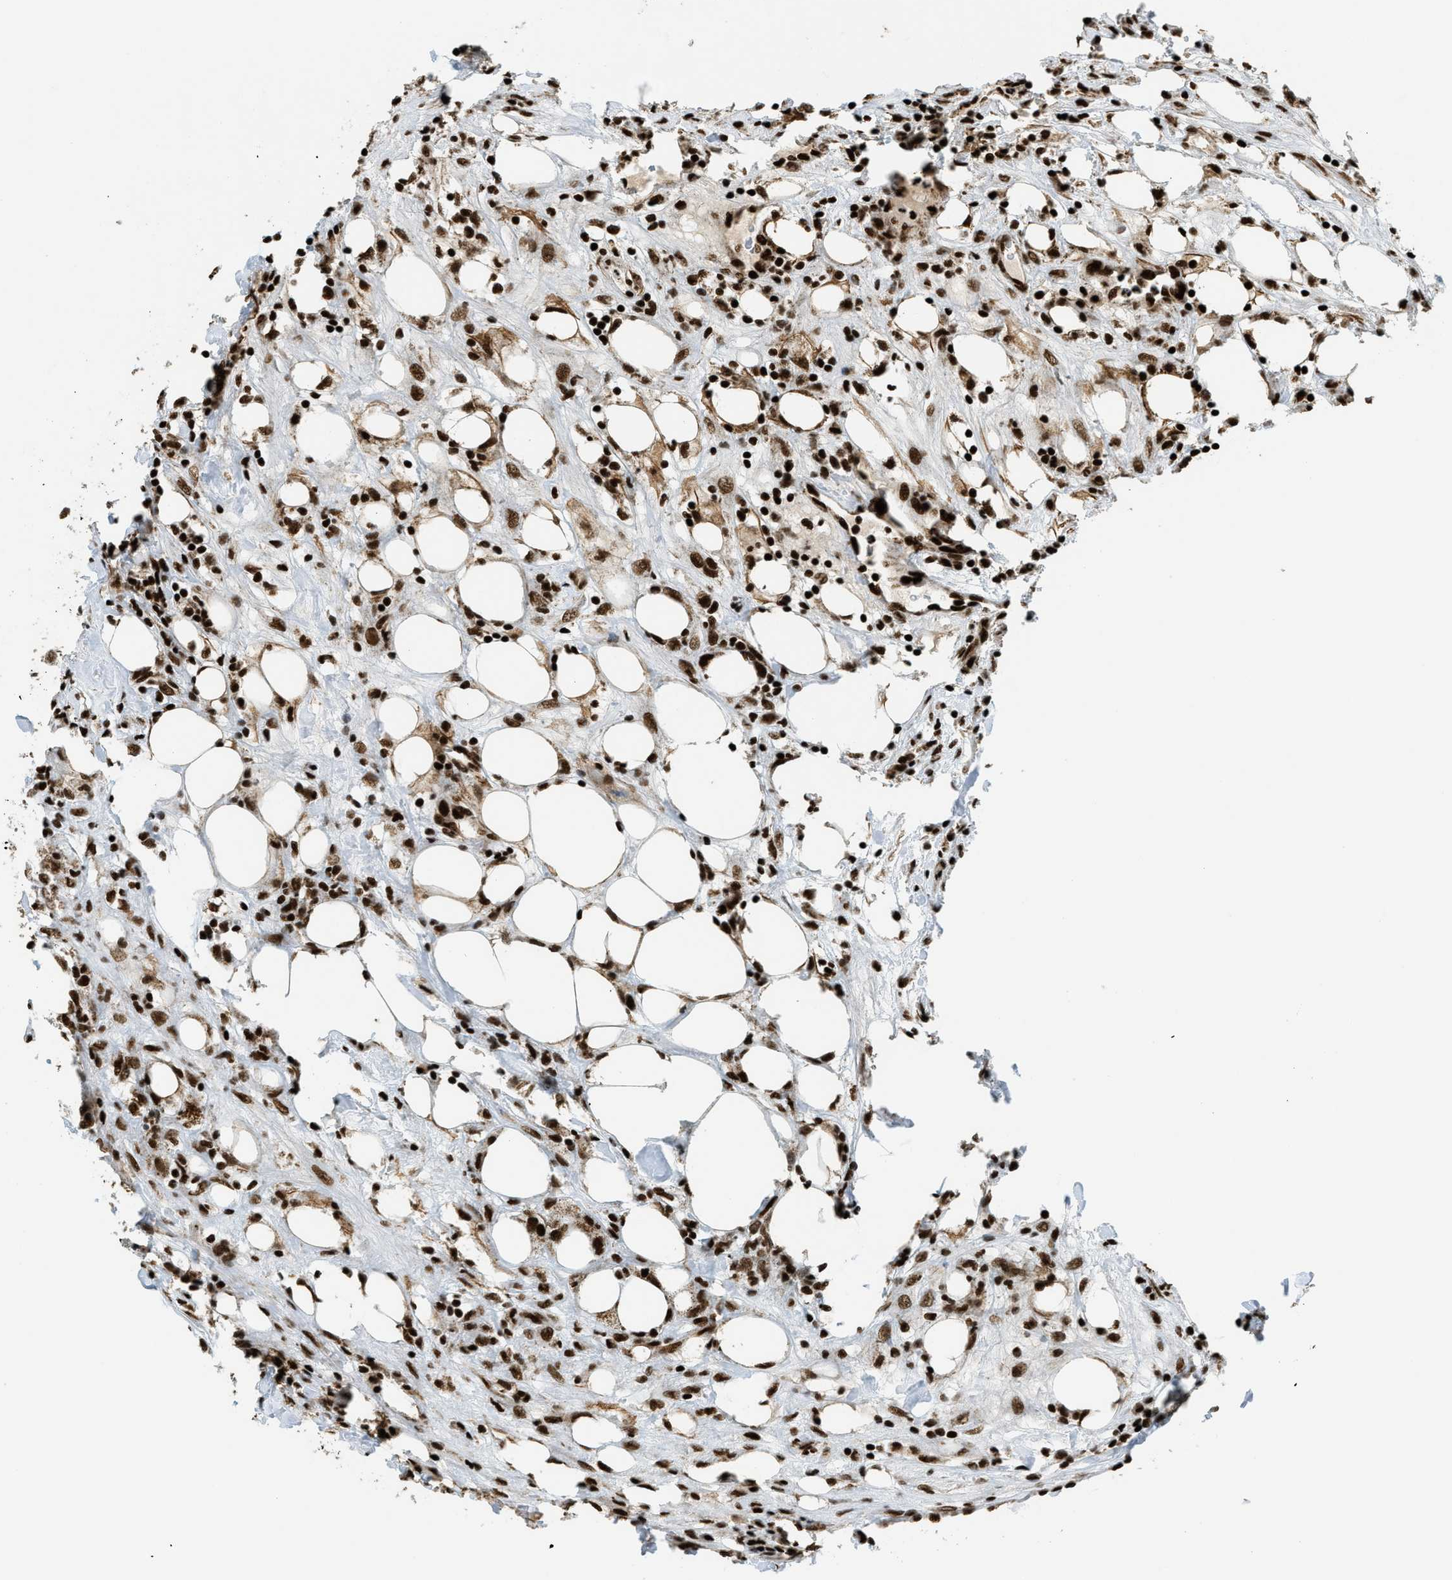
{"staining": {"intensity": "strong", "quantity": ">75%", "location": "nuclear"}, "tissue": "breast cancer", "cell_type": "Tumor cells", "image_type": "cancer", "snomed": [{"axis": "morphology", "description": "Duct carcinoma"}, {"axis": "topography", "description": "Breast"}], "caption": "A high amount of strong nuclear expression is appreciated in approximately >75% of tumor cells in breast cancer tissue.", "gene": "GABPB1", "patient": {"sex": "female", "age": 37}}